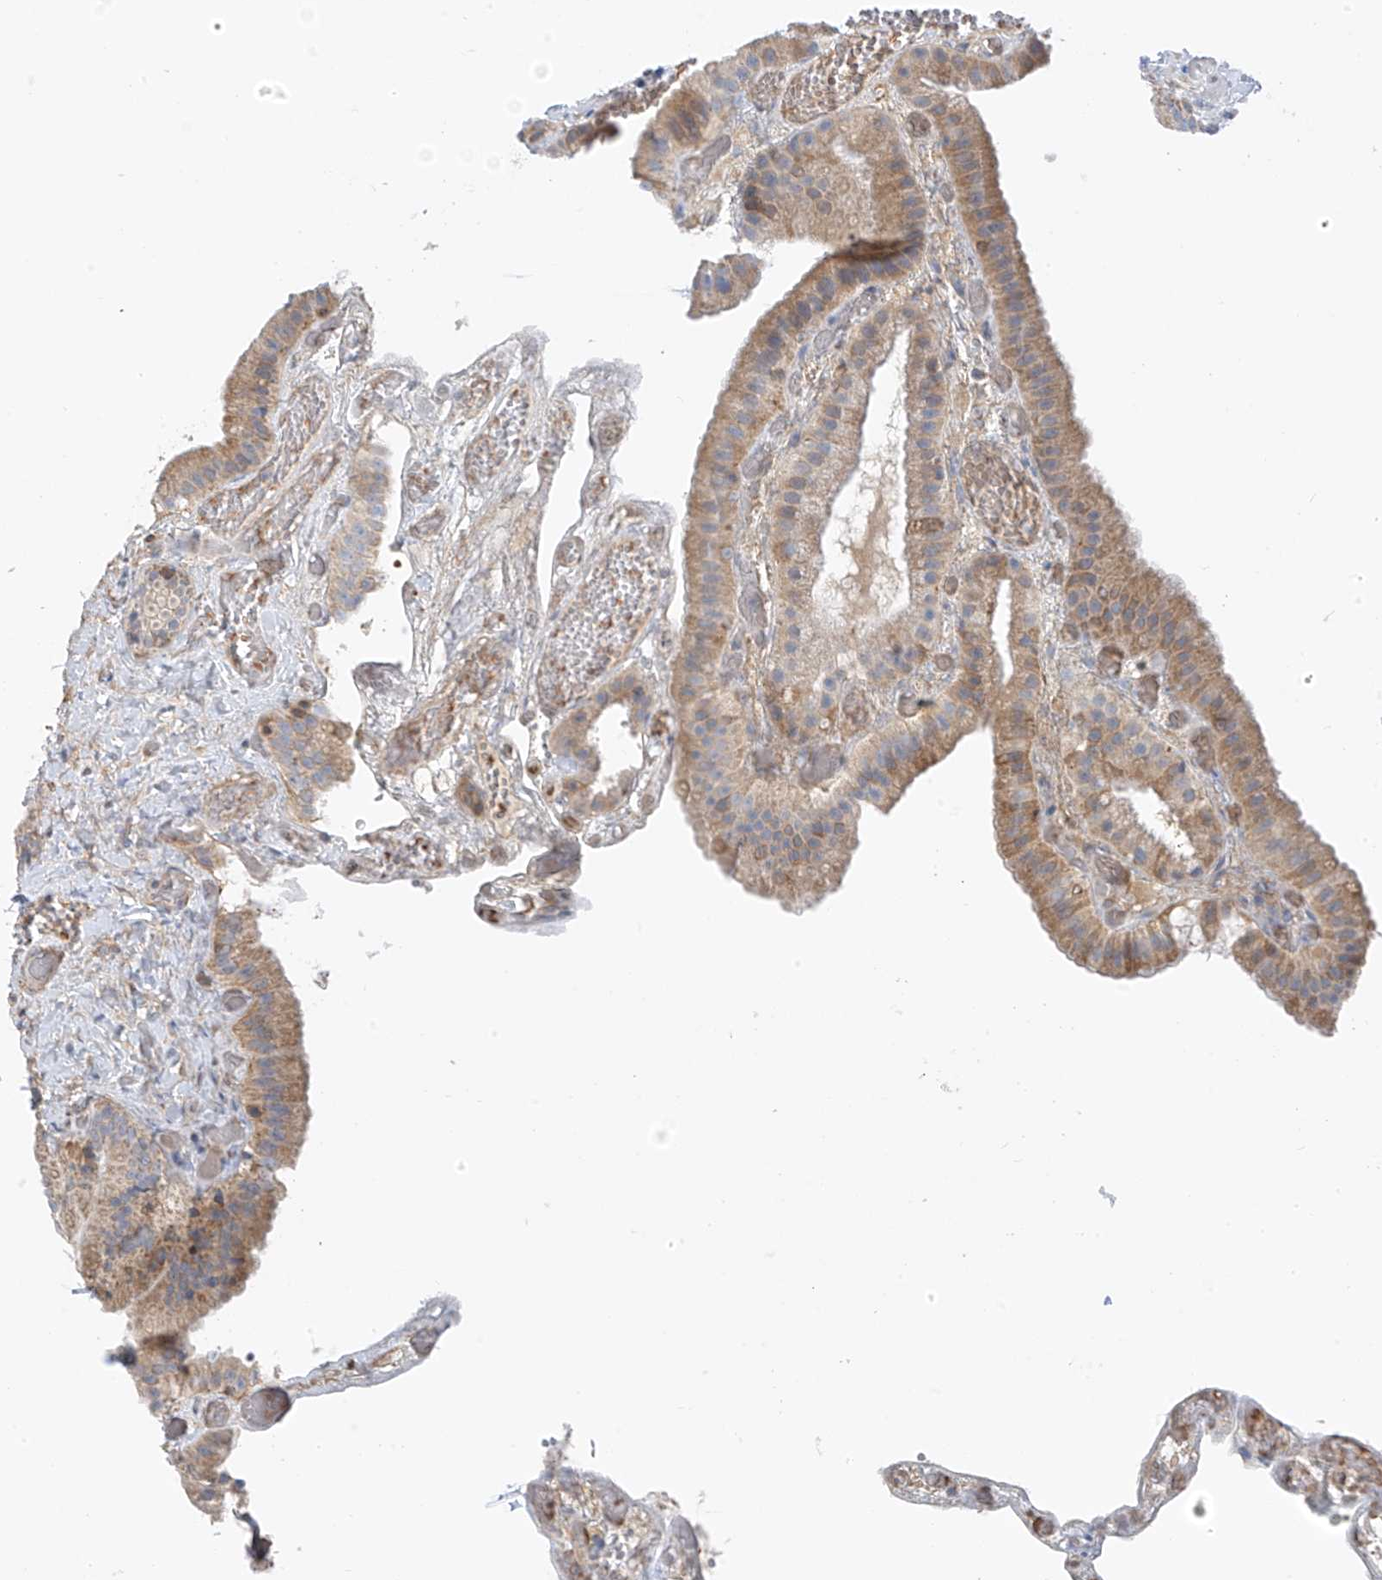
{"staining": {"intensity": "moderate", "quantity": "25%-75%", "location": "cytoplasmic/membranous"}, "tissue": "gallbladder", "cell_type": "Glandular cells", "image_type": "normal", "snomed": [{"axis": "morphology", "description": "Normal tissue, NOS"}, {"axis": "topography", "description": "Gallbladder"}], "caption": "IHC (DAB) staining of benign gallbladder displays moderate cytoplasmic/membranous protein staining in approximately 25%-75% of glandular cells.", "gene": "EOMES", "patient": {"sex": "female", "age": 64}}